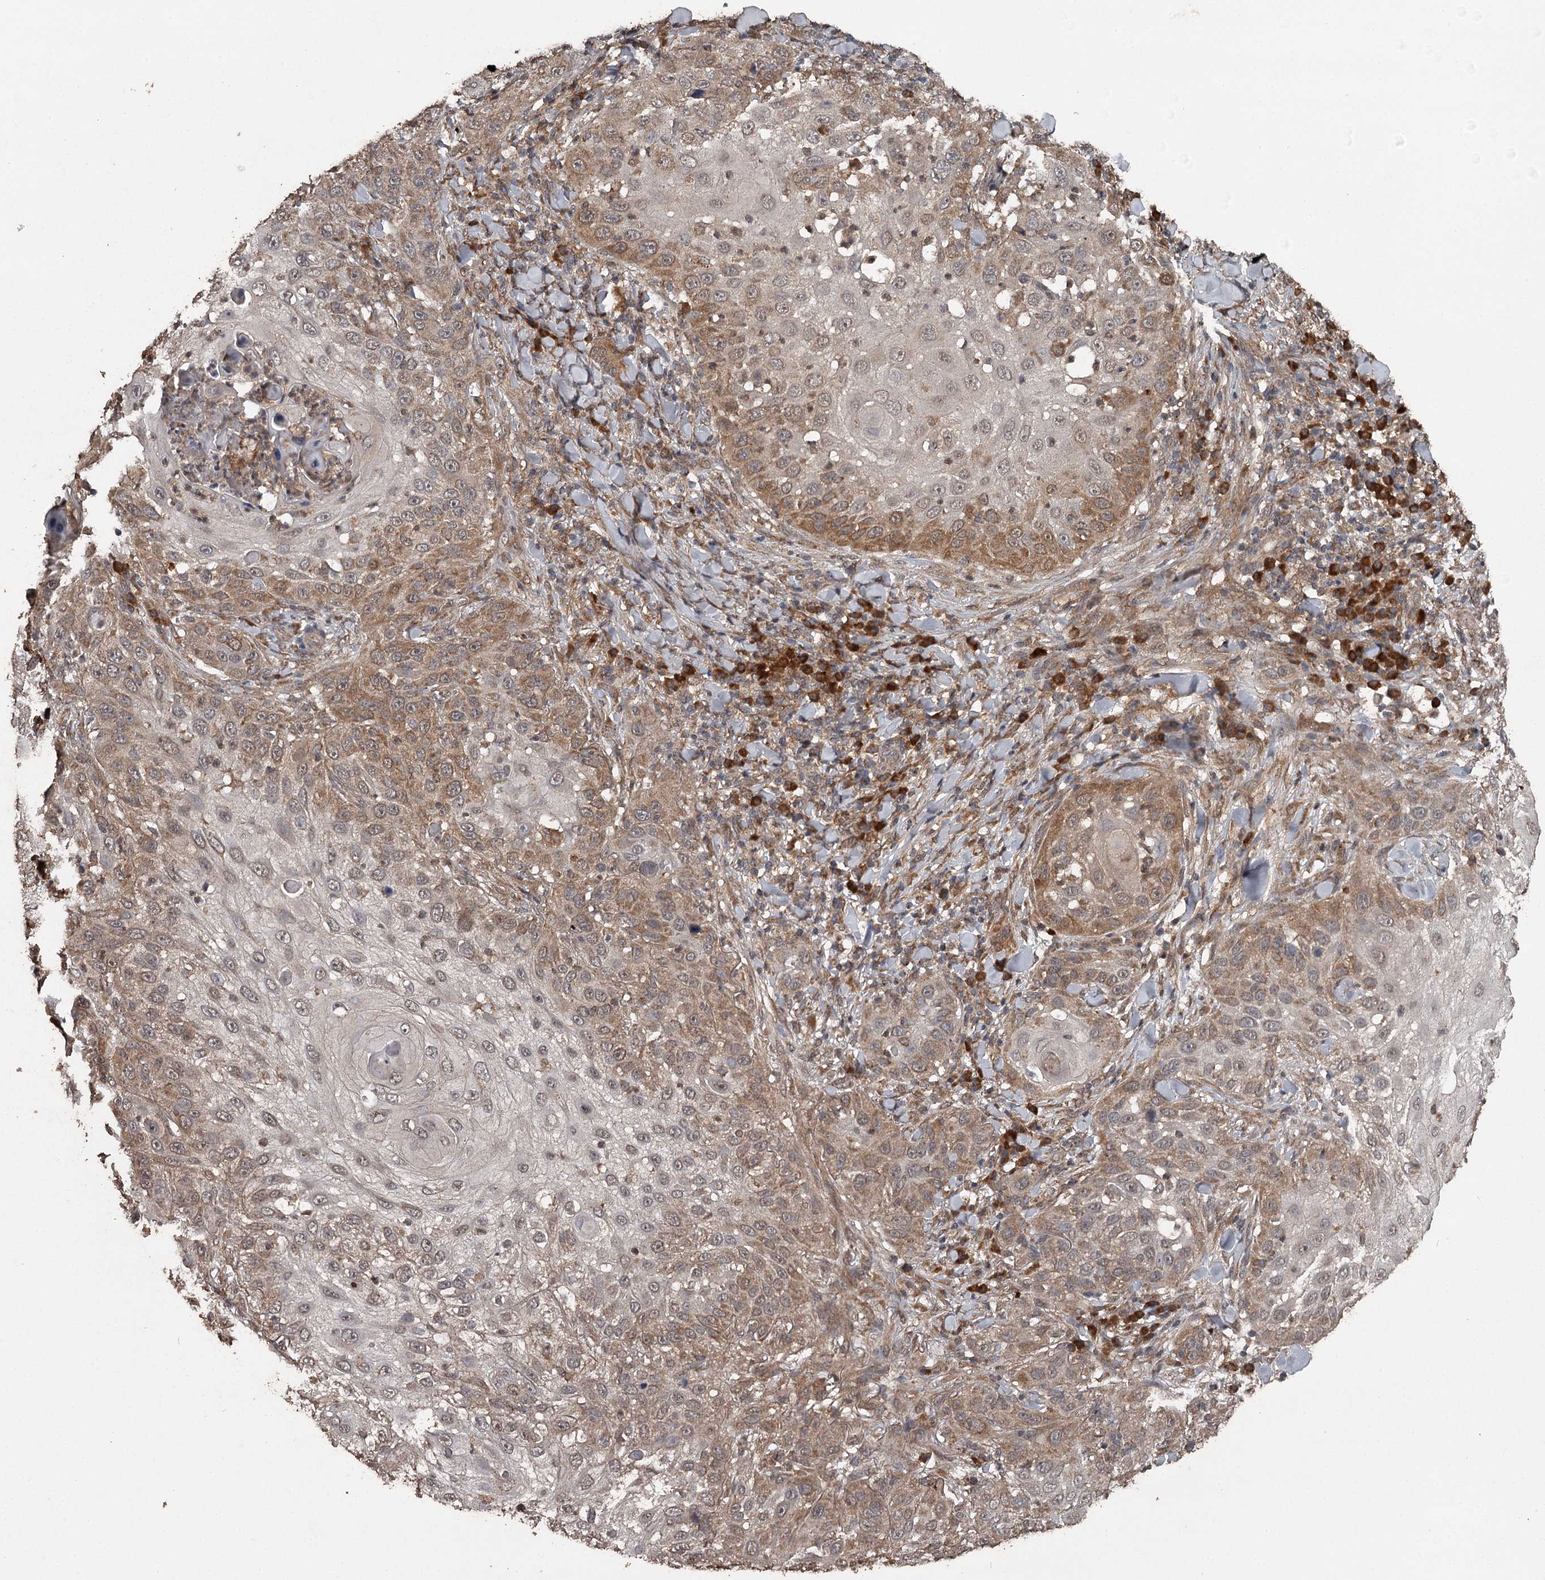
{"staining": {"intensity": "moderate", "quantity": "25%-75%", "location": "cytoplasmic/membranous,nuclear"}, "tissue": "skin cancer", "cell_type": "Tumor cells", "image_type": "cancer", "snomed": [{"axis": "morphology", "description": "Squamous cell carcinoma, NOS"}, {"axis": "topography", "description": "Skin"}], "caption": "Immunohistochemical staining of skin squamous cell carcinoma reveals medium levels of moderate cytoplasmic/membranous and nuclear expression in about 25%-75% of tumor cells. Using DAB (3,3'-diaminobenzidine) (brown) and hematoxylin (blue) stains, captured at high magnification using brightfield microscopy.", "gene": "WIPI1", "patient": {"sex": "female", "age": 44}}